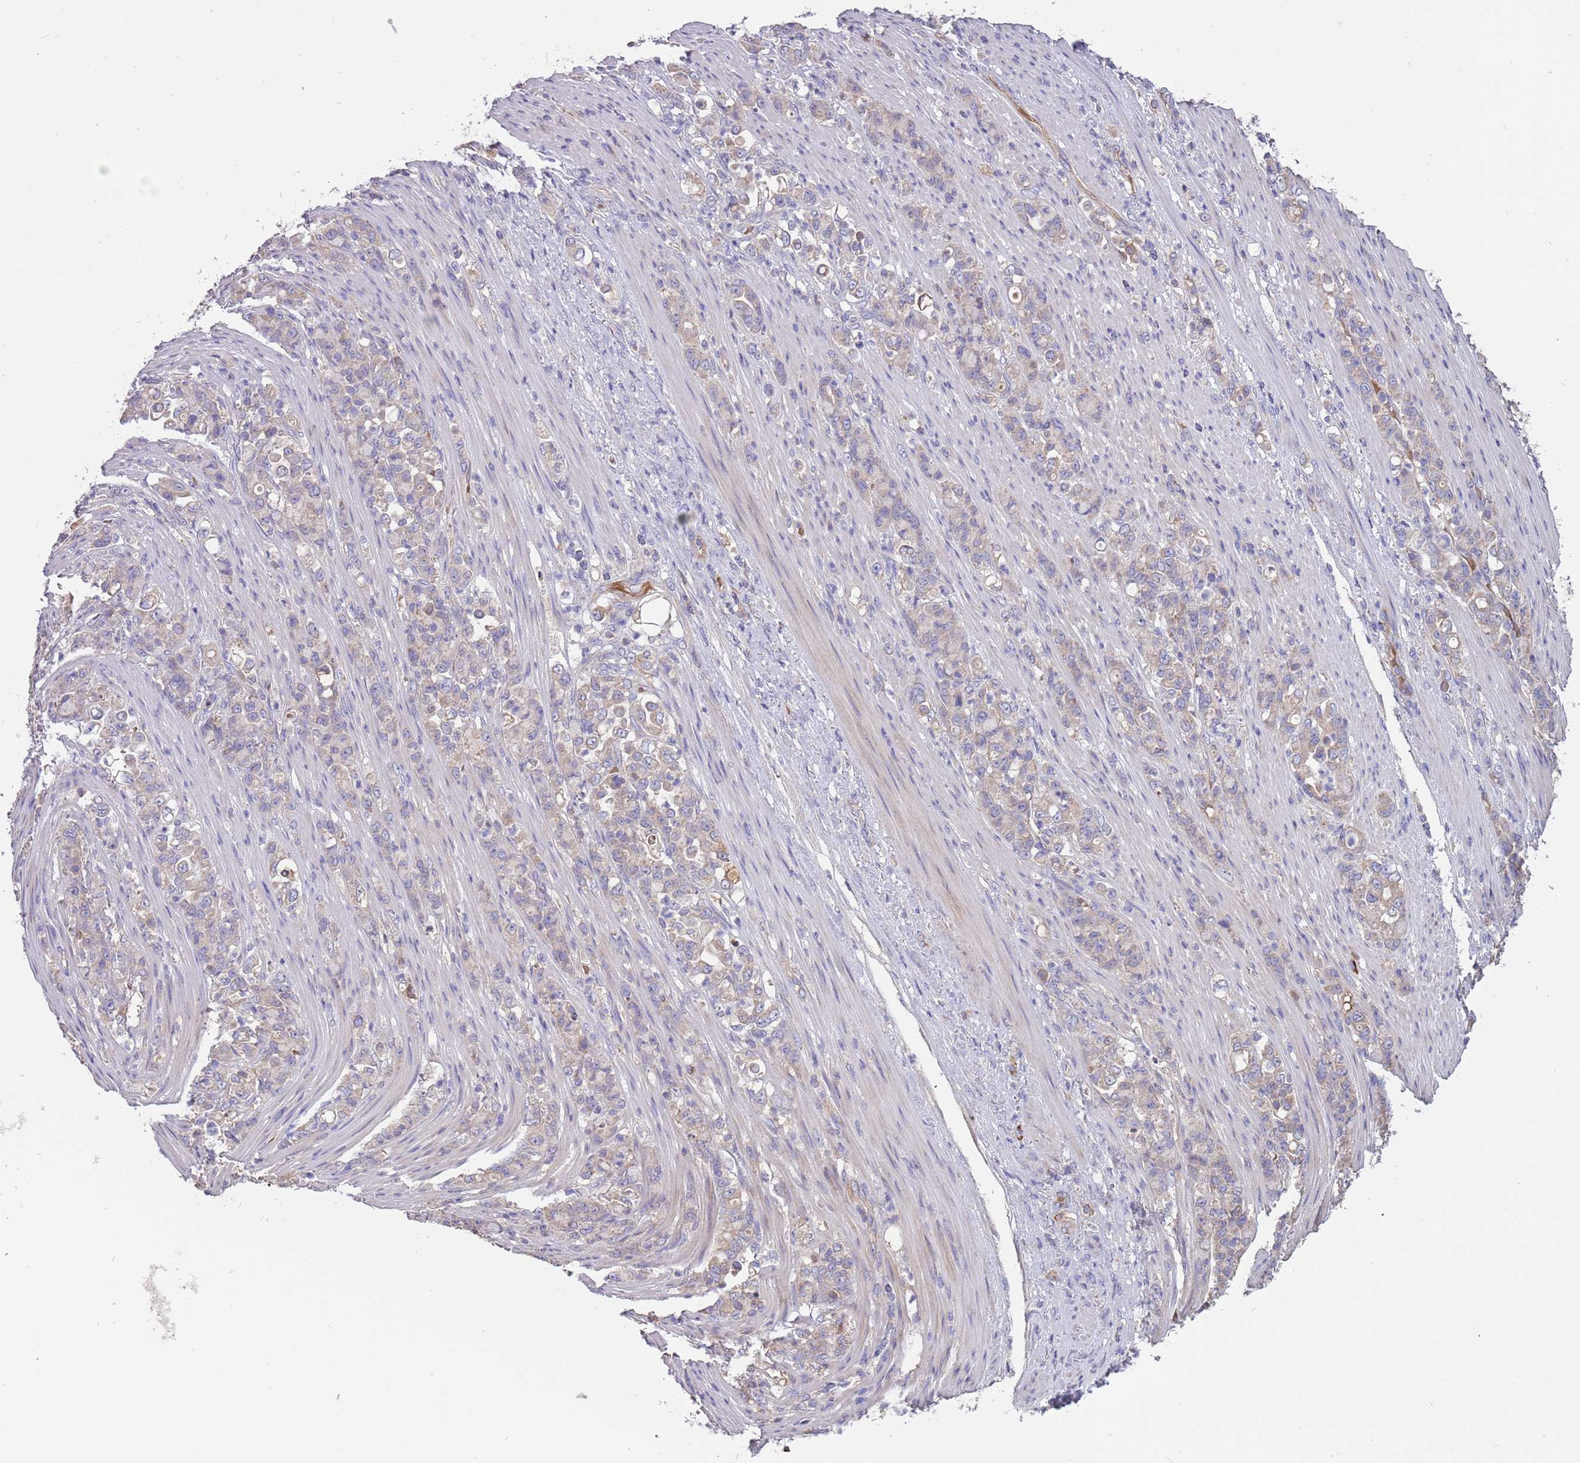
{"staining": {"intensity": "weak", "quantity": "<25%", "location": "cytoplasmic/membranous"}, "tissue": "stomach cancer", "cell_type": "Tumor cells", "image_type": "cancer", "snomed": [{"axis": "morphology", "description": "Normal tissue, NOS"}, {"axis": "morphology", "description": "Adenocarcinoma, NOS"}, {"axis": "topography", "description": "Stomach"}], "caption": "DAB immunohistochemical staining of human stomach cancer (adenocarcinoma) reveals no significant positivity in tumor cells.", "gene": "TRMO", "patient": {"sex": "female", "age": 79}}